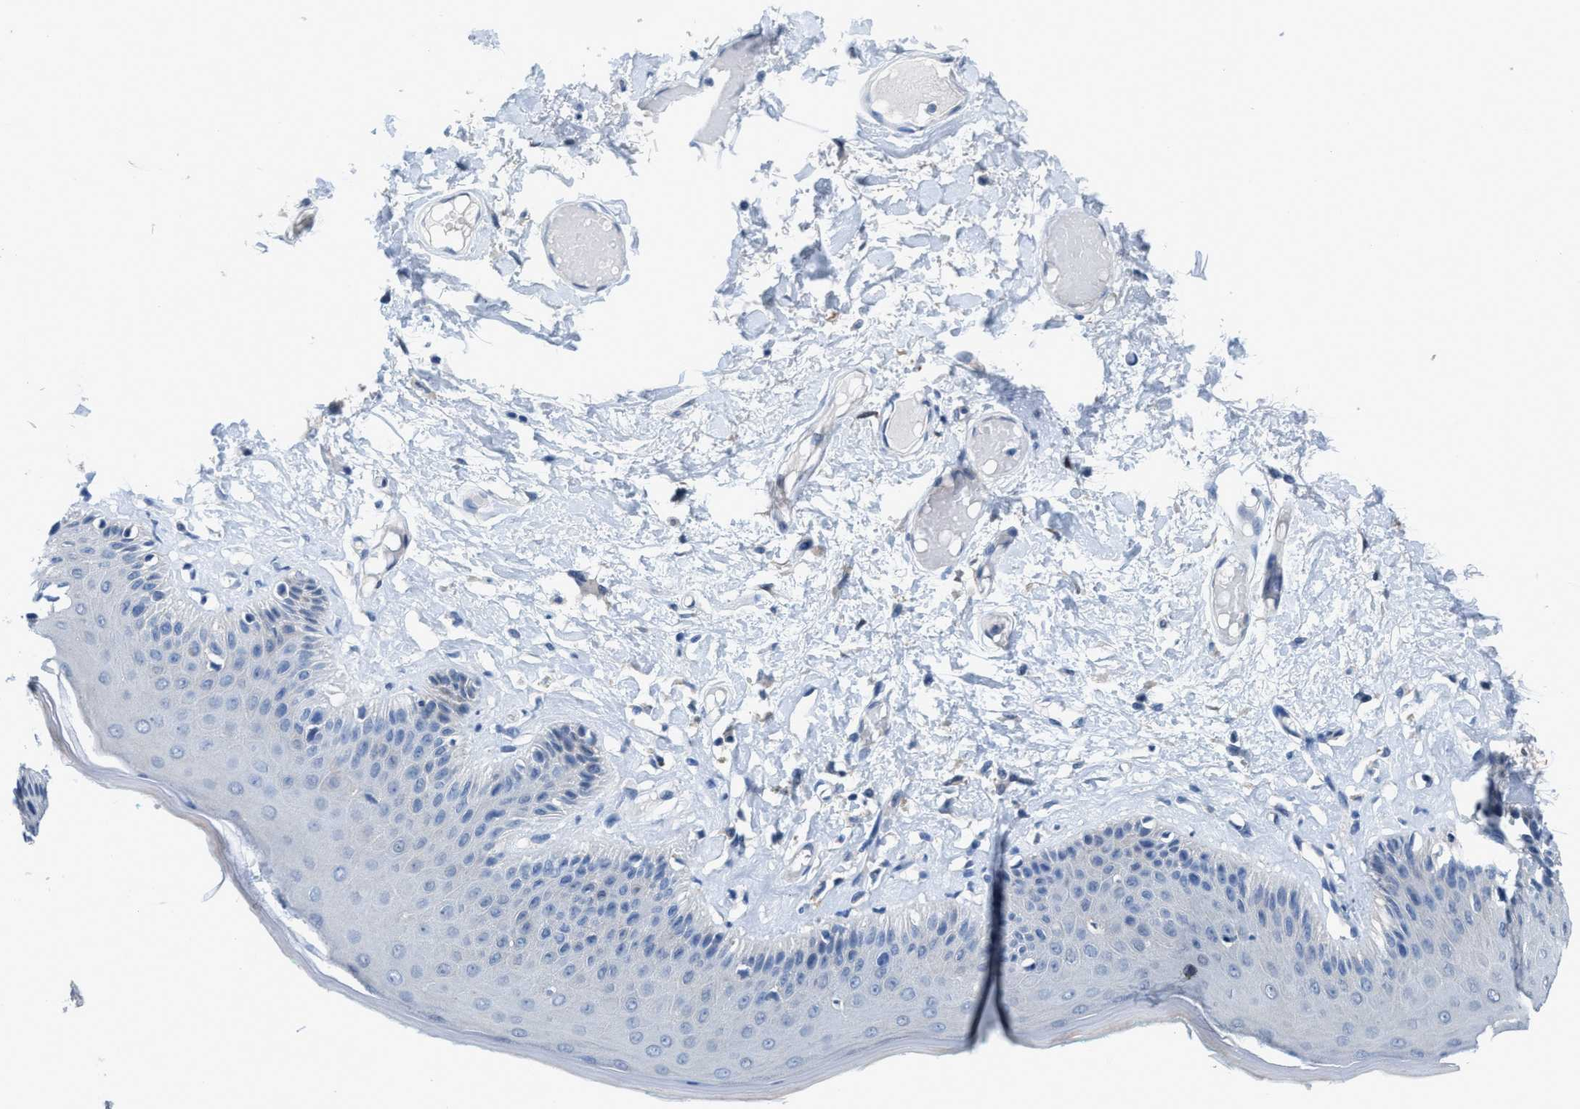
{"staining": {"intensity": "moderate", "quantity": "<25%", "location": "cytoplasmic/membranous"}, "tissue": "skin", "cell_type": "Epidermal cells", "image_type": "normal", "snomed": [{"axis": "morphology", "description": "Normal tissue, NOS"}, {"axis": "topography", "description": "Vulva"}], "caption": "Epidermal cells show low levels of moderate cytoplasmic/membranous staining in approximately <25% of cells in benign skin. The staining was performed using DAB to visualize the protein expression in brown, while the nuclei were stained in blue with hematoxylin (Magnification: 20x).", "gene": "NUDT5", "patient": {"sex": "female", "age": 73}}